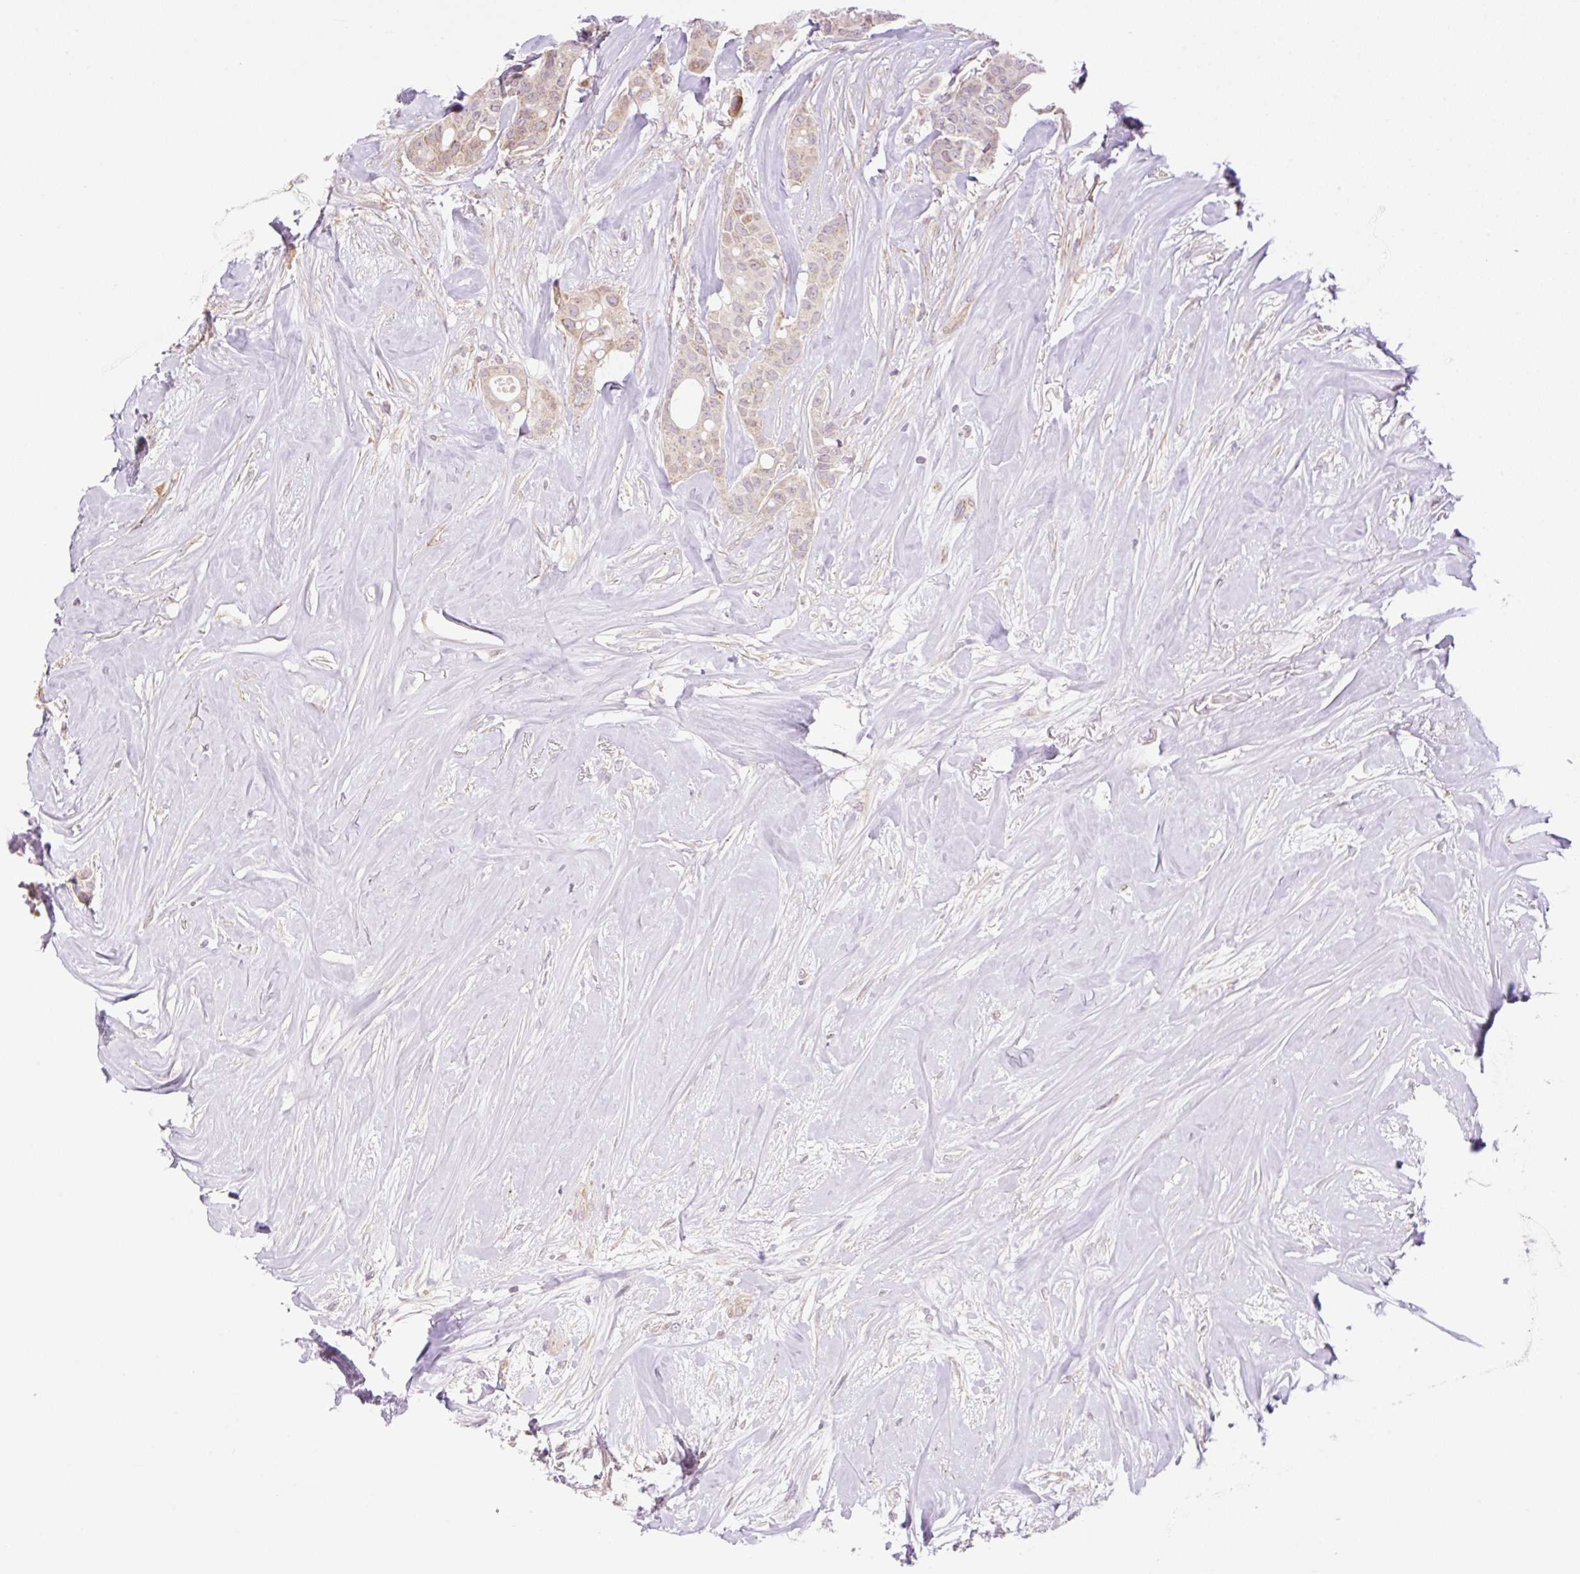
{"staining": {"intensity": "weak", "quantity": "<25%", "location": "cytoplasmic/membranous"}, "tissue": "breast cancer", "cell_type": "Tumor cells", "image_type": "cancer", "snomed": [{"axis": "morphology", "description": "Duct carcinoma"}, {"axis": "topography", "description": "Breast"}], "caption": "An immunohistochemistry photomicrograph of breast cancer is shown. There is no staining in tumor cells of breast cancer. (DAB immunohistochemistry (IHC) with hematoxylin counter stain).", "gene": "ZNF394", "patient": {"sex": "female", "age": 84}}